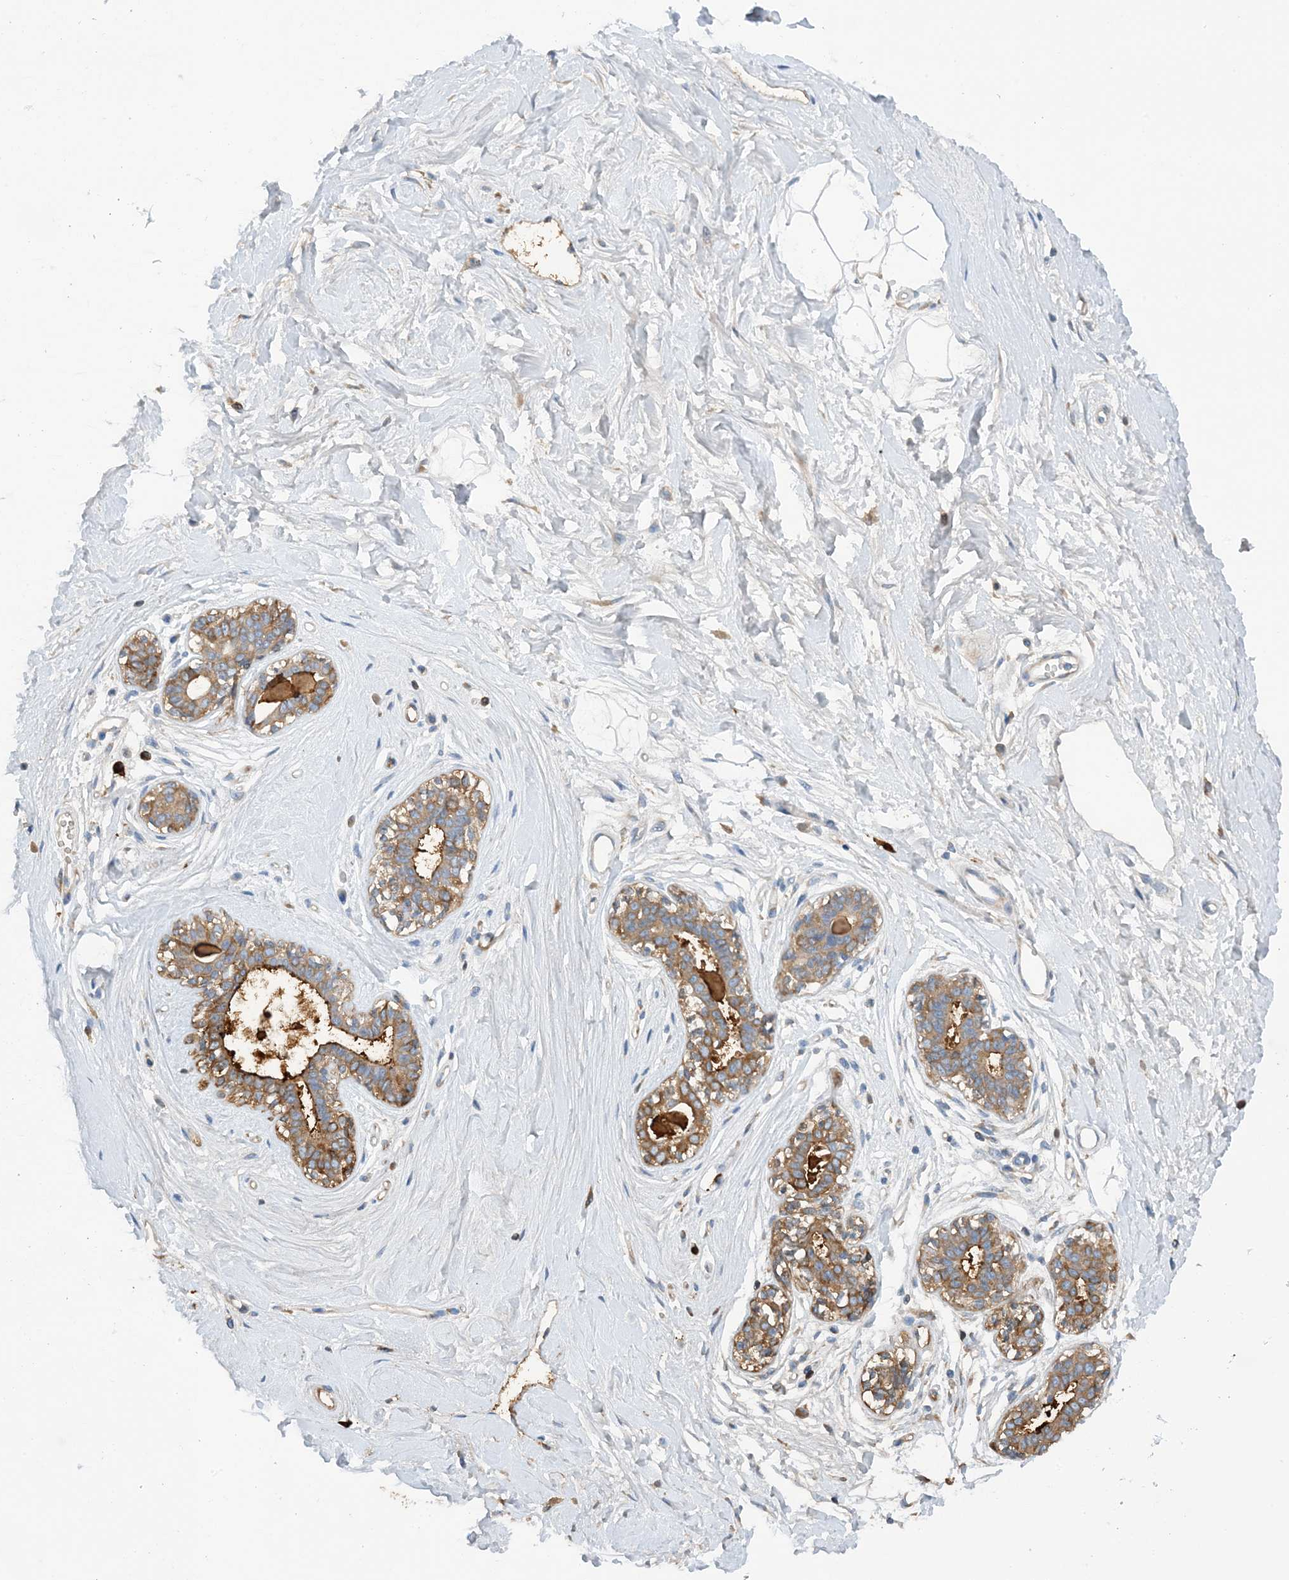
{"staining": {"intensity": "negative", "quantity": "none", "location": "none"}, "tissue": "breast", "cell_type": "Adipocytes", "image_type": "normal", "snomed": [{"axis": "morphology", "description": "Normal tissue, NOS"}, {"axis": "topography", "description": "Breast"}], "caption": "Adipocytes show no significant expression in benign breast. The staining is performed using DAB (3,3'-diaminobenzidine) brown chromogen with nuclei counter-stained in using hematoxylin.", "gene": "SLC5A11", "patient": {"sex": "female", "age": 45}}